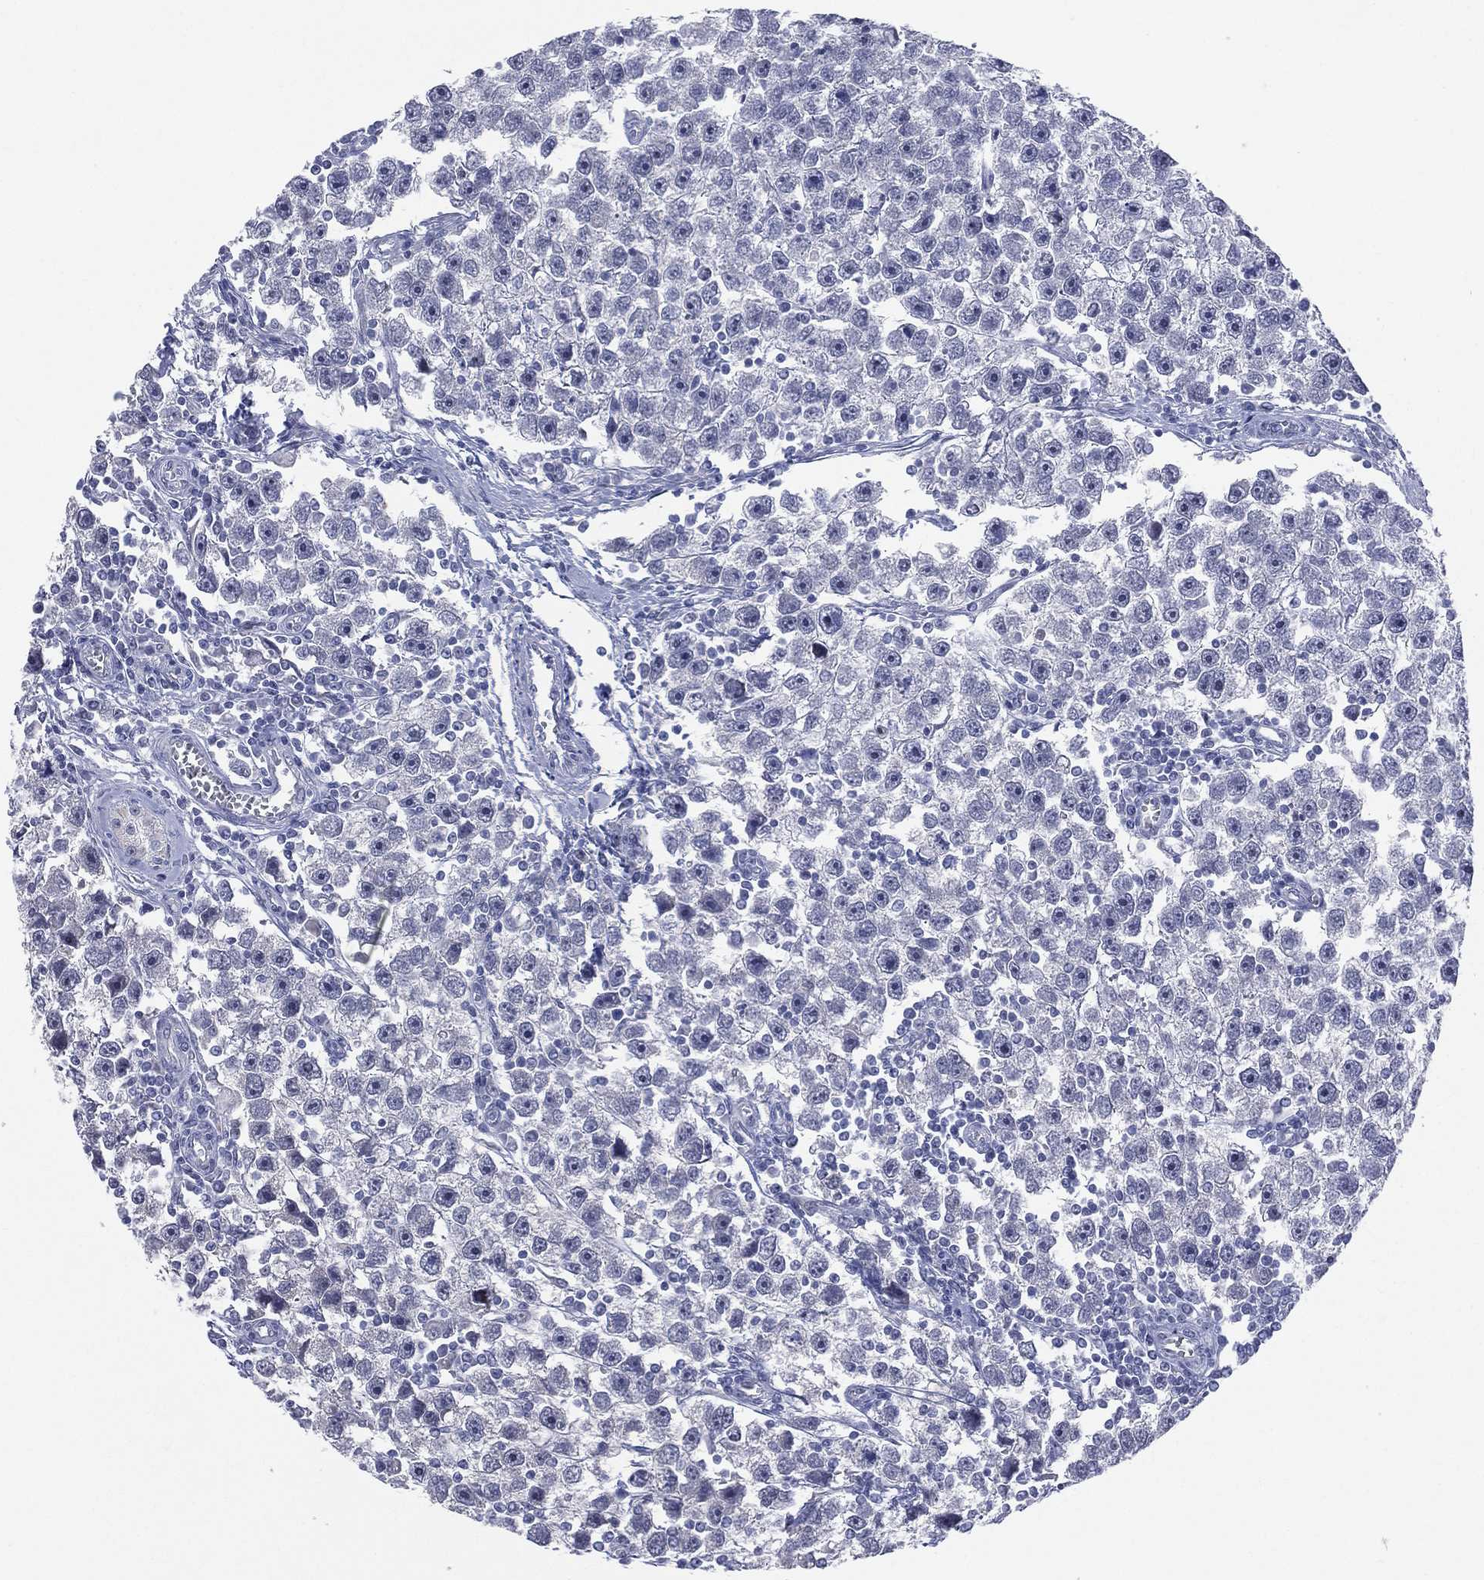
{"staining": {"intensity": "negative", "quantity": "none", "location": "none"}, "tissue": "testis cancer", "cell_type": "Tumor cells", "image_type": "cancer", "snomed": [{"axis": "morphology", "description": "Seminoma, NOS"}, {"axis": "topography", "description": "Testis"}], "caption": "Protein analysis of seminoma (testis) reveals no significant staining in tumor cells.", "gene": "AKAP3", "patient": {"sex": "male", "age": 30}}